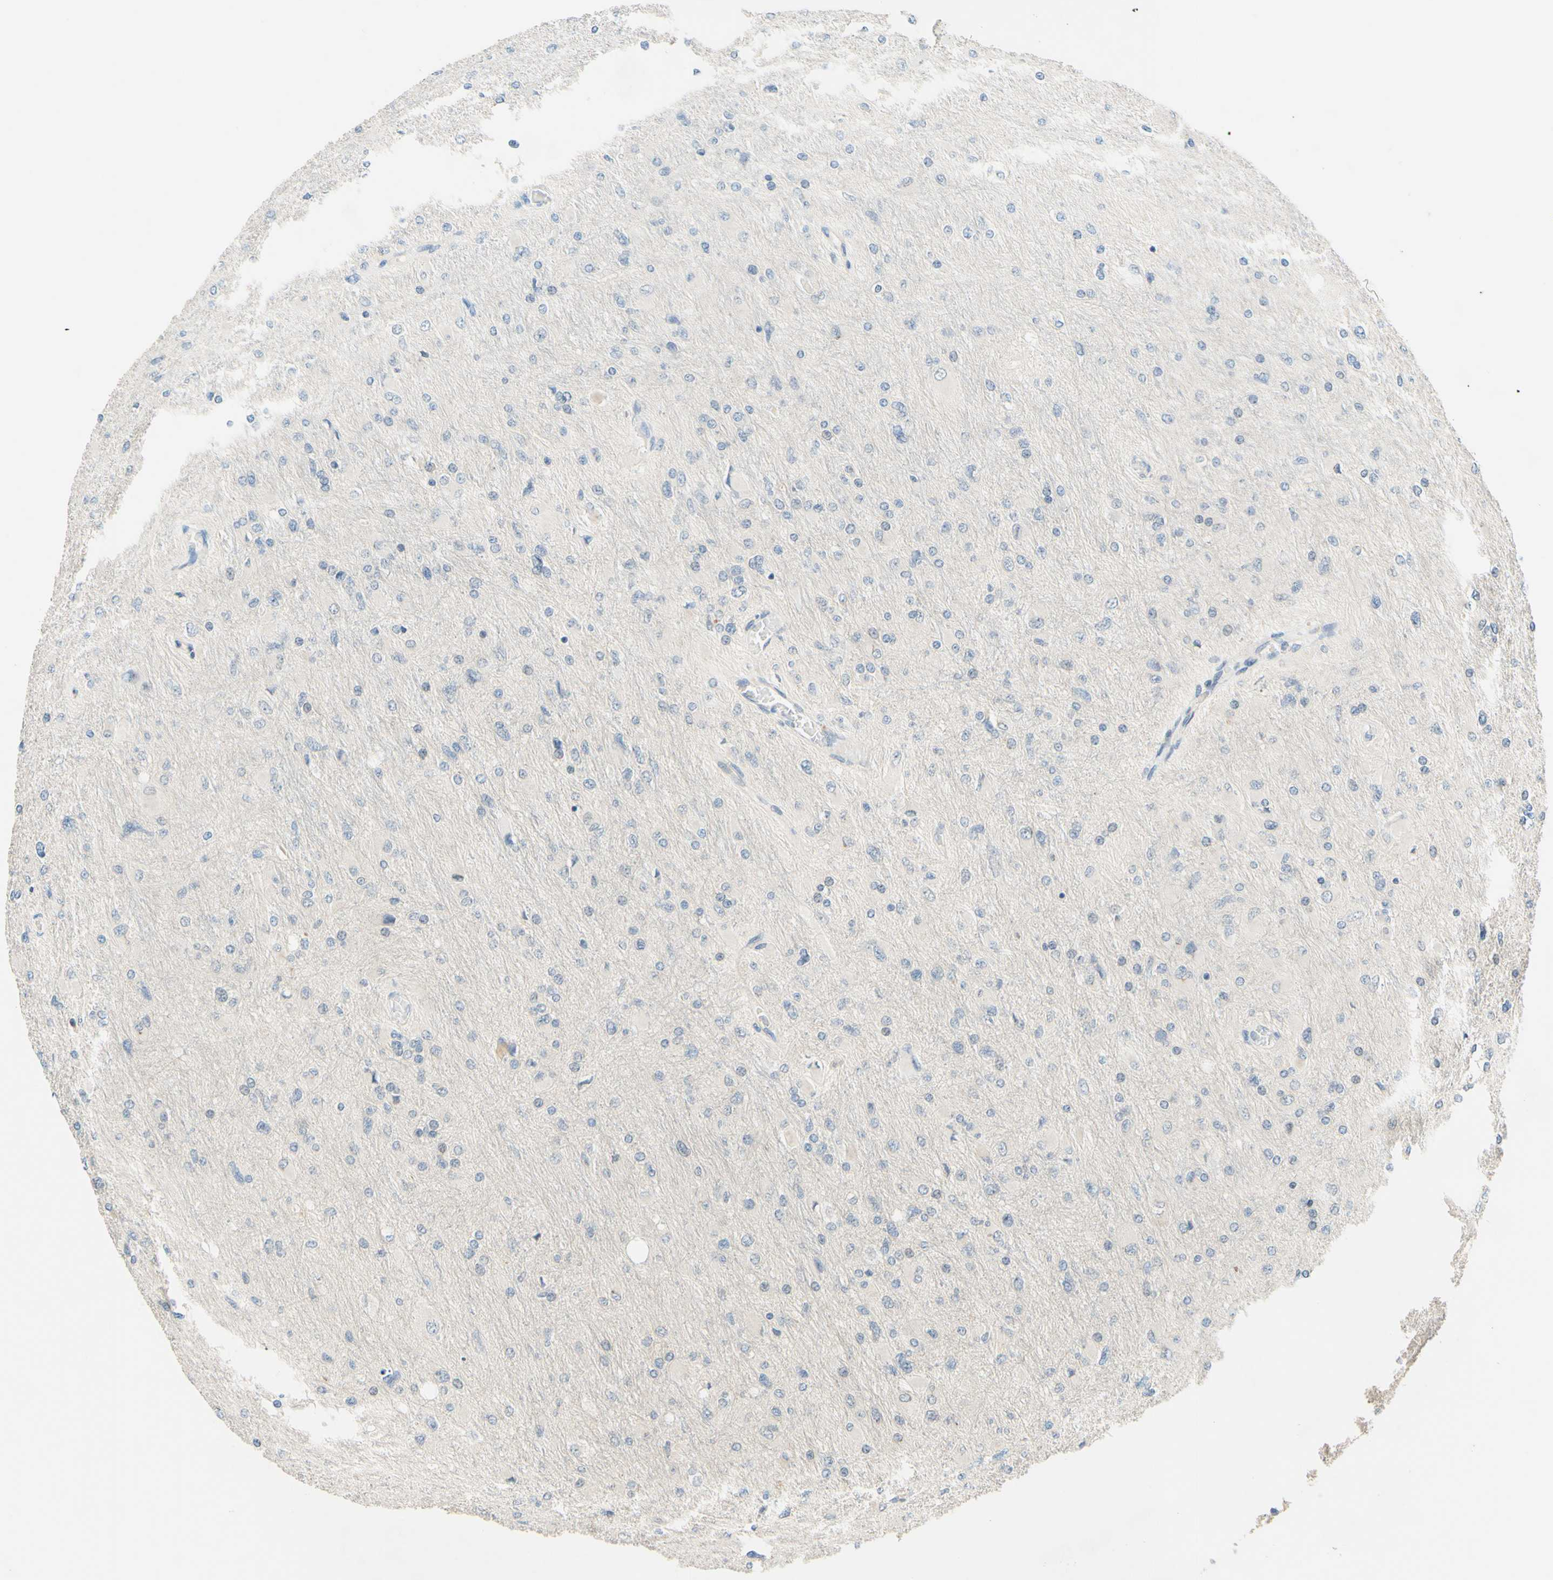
{"staining": {"intensity": "negative", "quantity": "none", "location": "none"}, "tissue": "glioma", "cell_type": "Tumor cells", "image_type": "cancer", "snomed": [{"axis": "morphology", "description": "Glioma, malignant, High grade"}, {"axis": "topography", "description": "Cerebral cortex"}], "caption": "Protein analysis of glioma exhibits no significant expression in tumor cells. Nuclei are stained in blue.", "gene": "C2CD2L", "patient": {"sex": "female", "age": 36}}